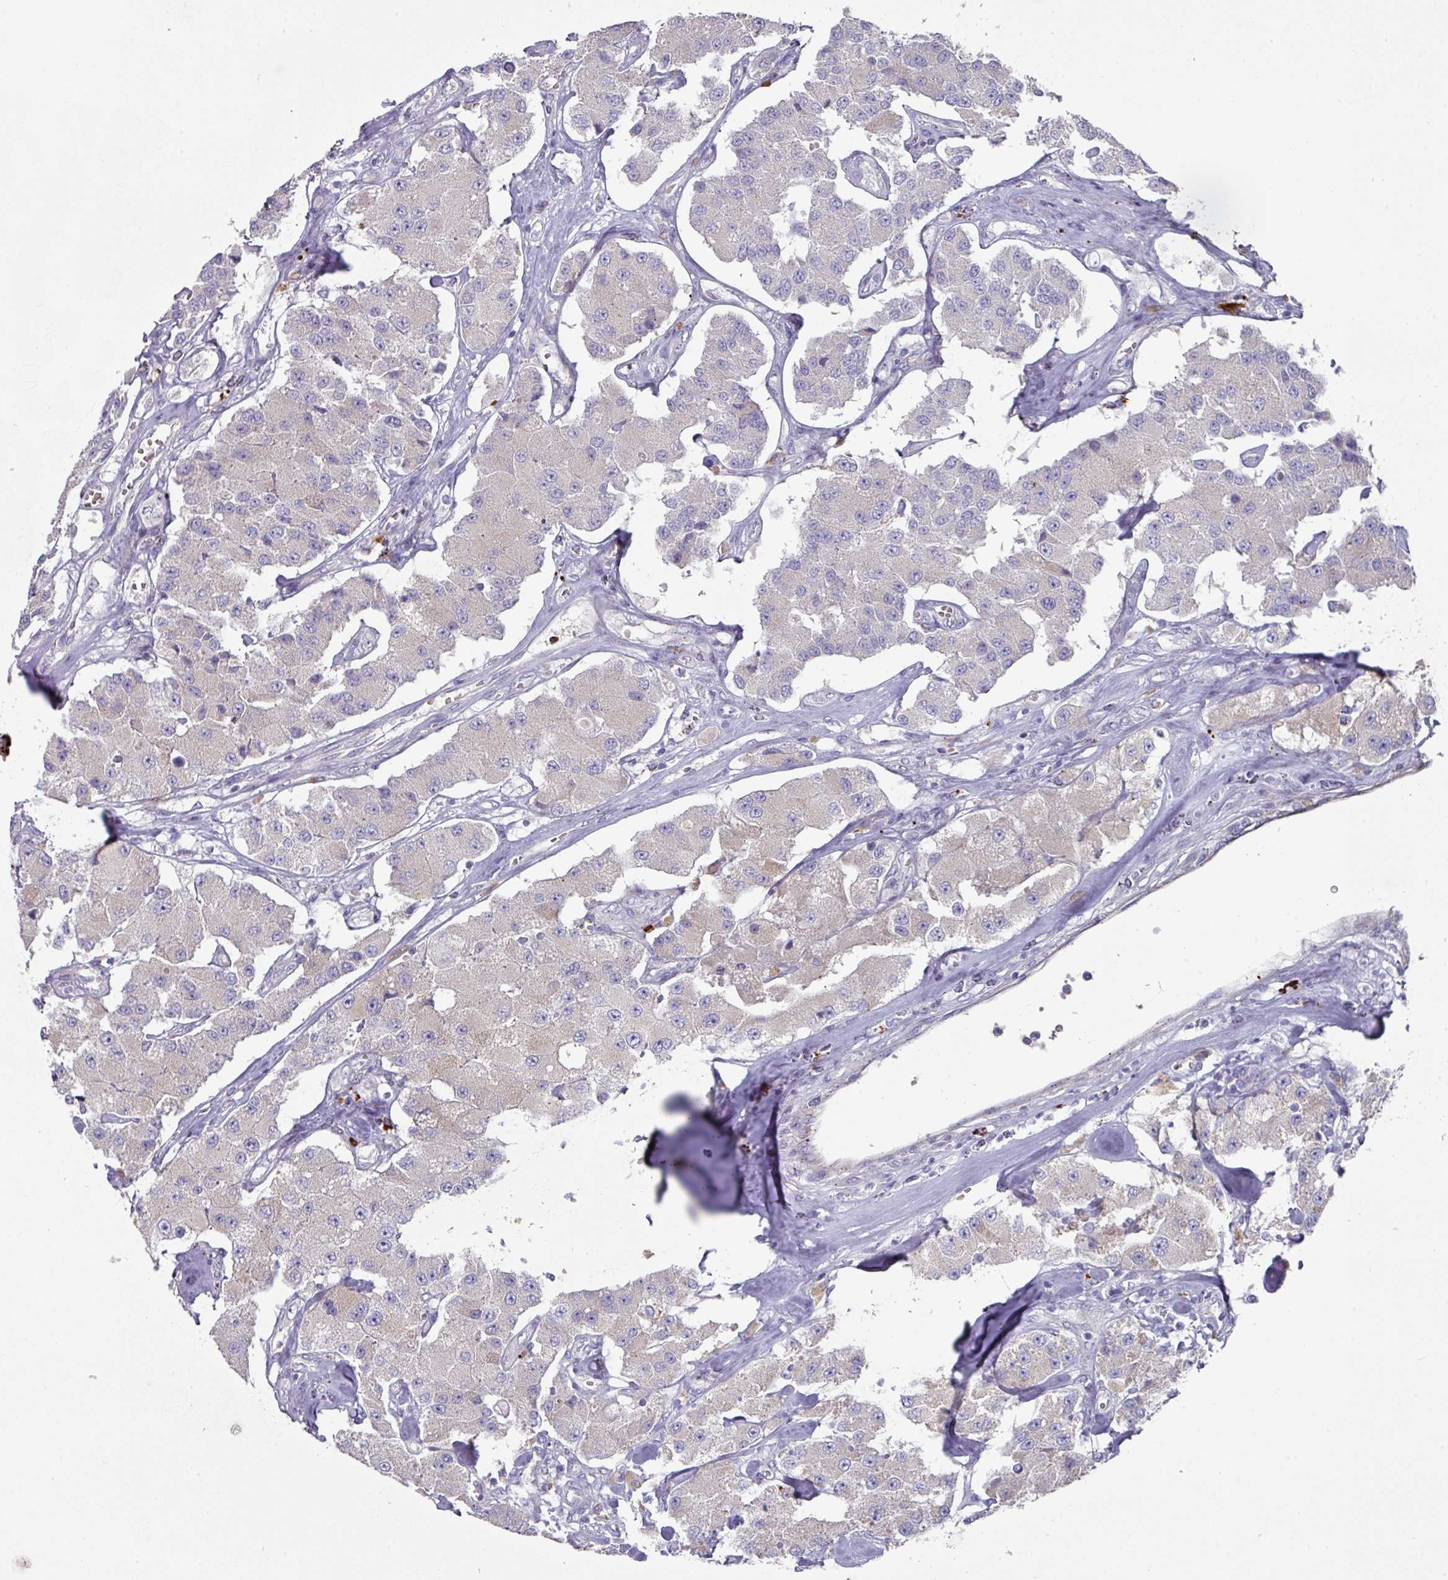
{"staining": {"intensity": "negative", "quantity": "none", "location": "none"}, "tissue": "carcinoid", "cell_type": "Tumor cells", "image_type": "cancer", "snomed": [{"axis": "morphology", "description": "Carcinoid, malignant, NOS"}, {"axis": "topography", "description": "Pancreas"}], "caption": "This is an immunohistochemistry (IHC) image of malignant carcinoid. There is no expression in tumor cells.", "gene": "IL4R", "patient": {"sex": "male", "age": 41}}